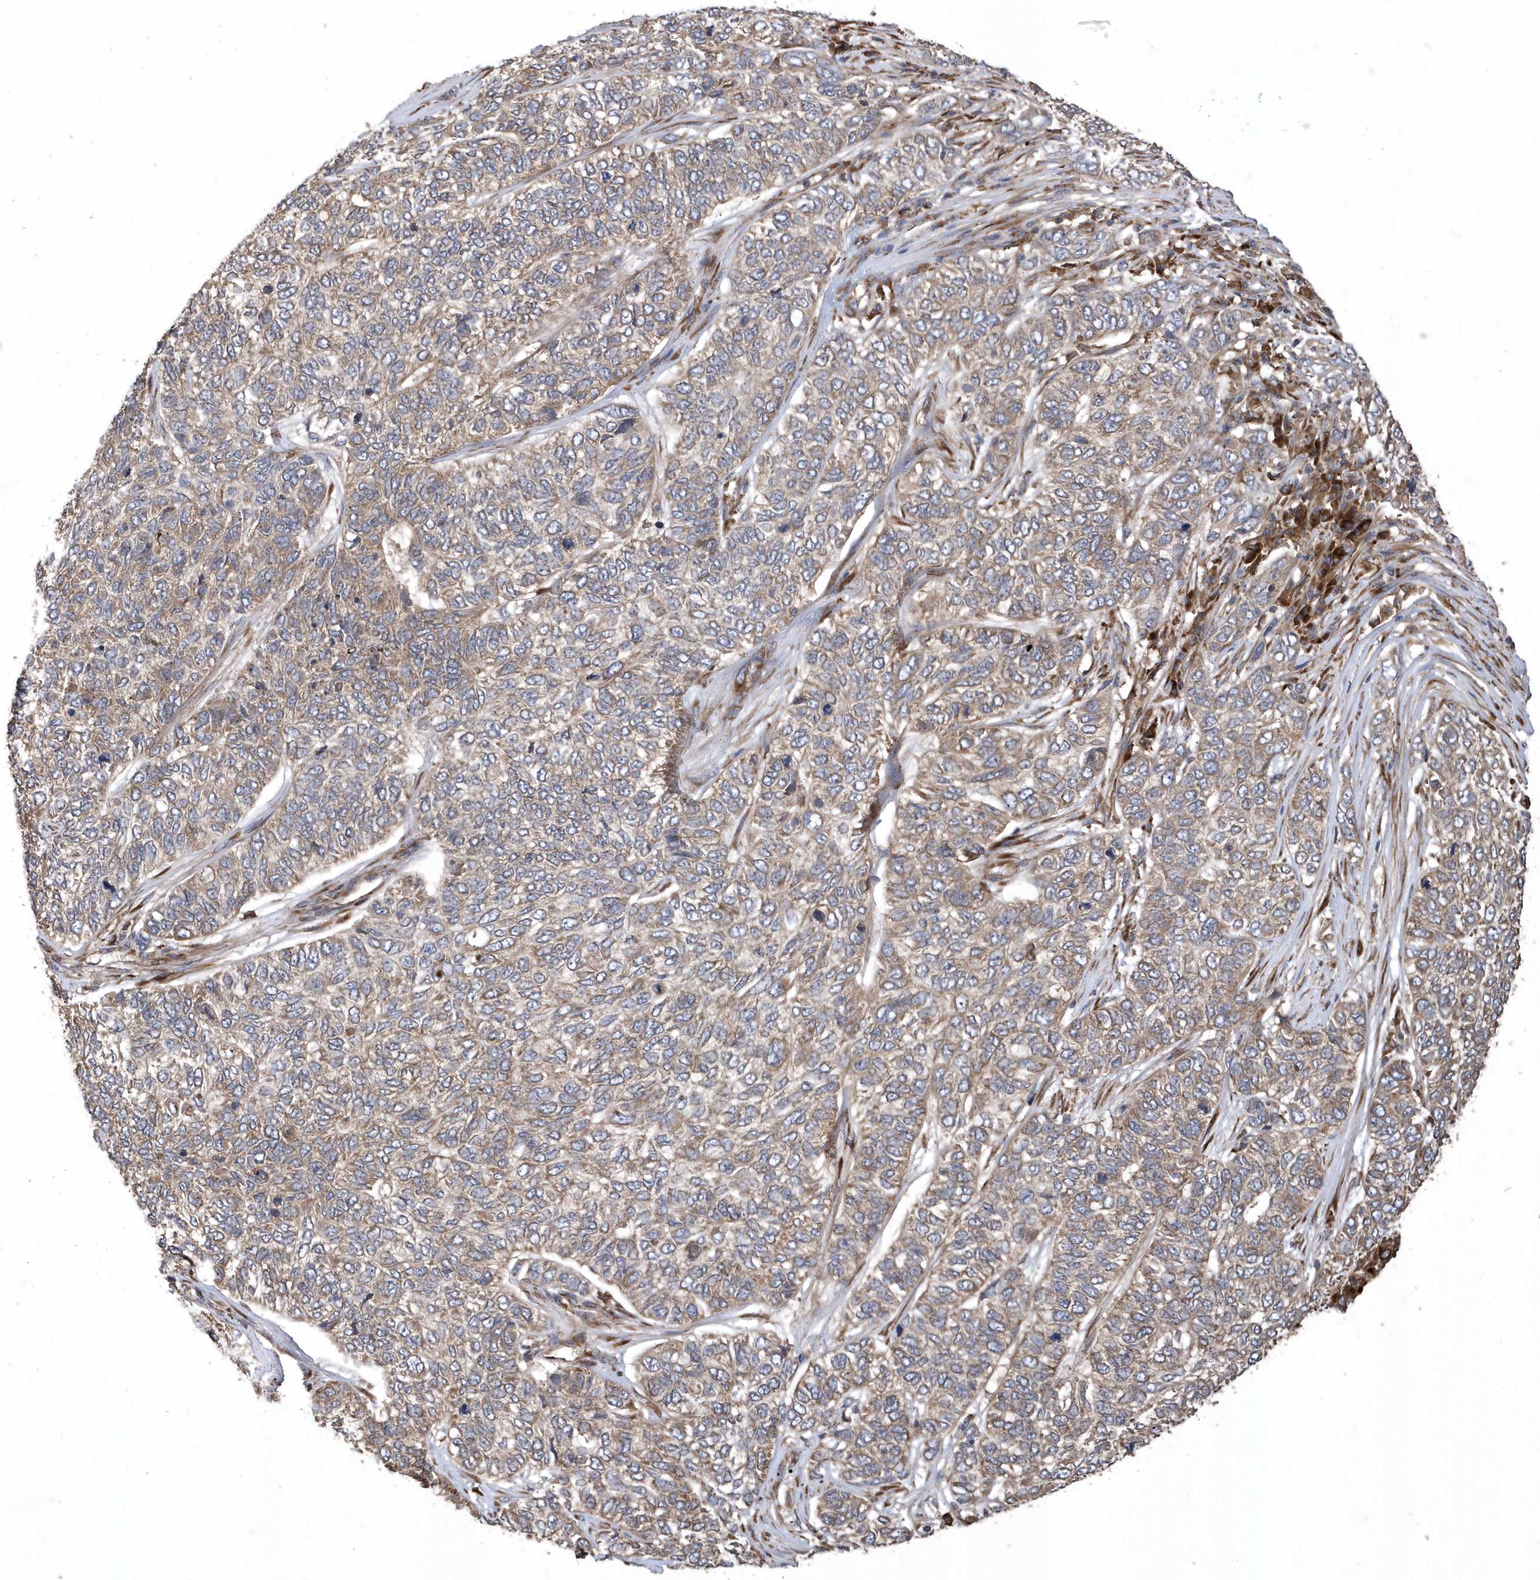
{"staining": {"intensity": "weak", "quantity": "25%-75%", "location": "cytoplasmic/membranous"}, "tissue": "skin cancer", "cell_type": "Tumor cells", "image_type": "cancer", "snomed": [{"axis": "morphology", "description": "Basal cell carcinoma"}, {"axis": "topography", "description": "Skin"}], "caption": "IHC (DAB (3,3'-diaminobenzidine)) staining of human skin basal cell carcinoma exhibits weak cytoplasmic/membranous protein staining in about 25%-75% of tumor cells.", "gene": "WASHC5", "patient": {"sex": "female", "age": 65}}